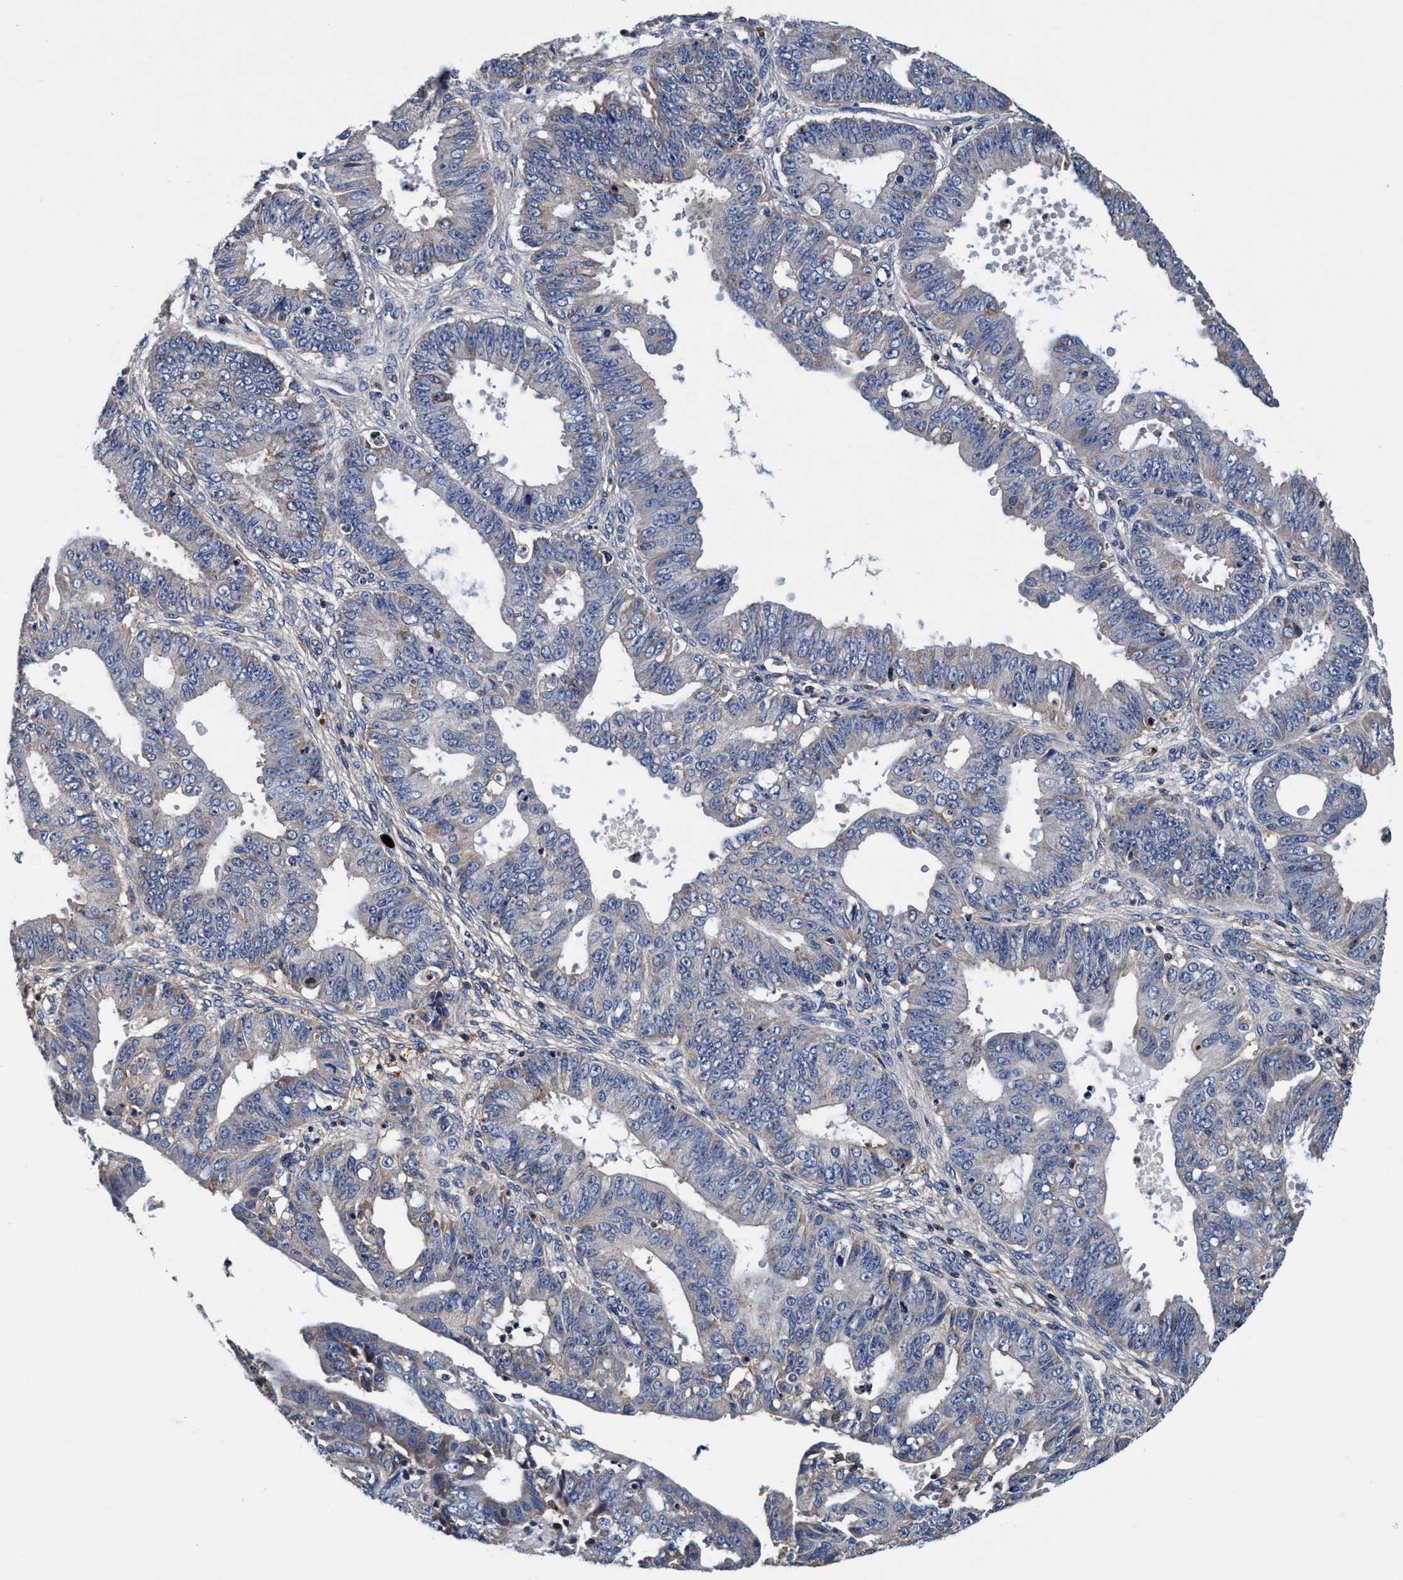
{"staining": {"intensity": "negative", "quantity": "none", "location": "none"}, "tissue": "ovarian cancer", "cell_type": "Tumor cells", "image_type": "cancer", "snomed": [{"axis": "morphology", "description": "Carcinoma, endometroid"}, {"axis": "topography", "description": "Ovary"}], "caption": "Immunohistochemistry (IHC) of ovarian cancer (endometroid carcinoma) displays no expression in tumor cells.", "gene": "RNF208", "patient": {"sex": "female", "age": 42}}